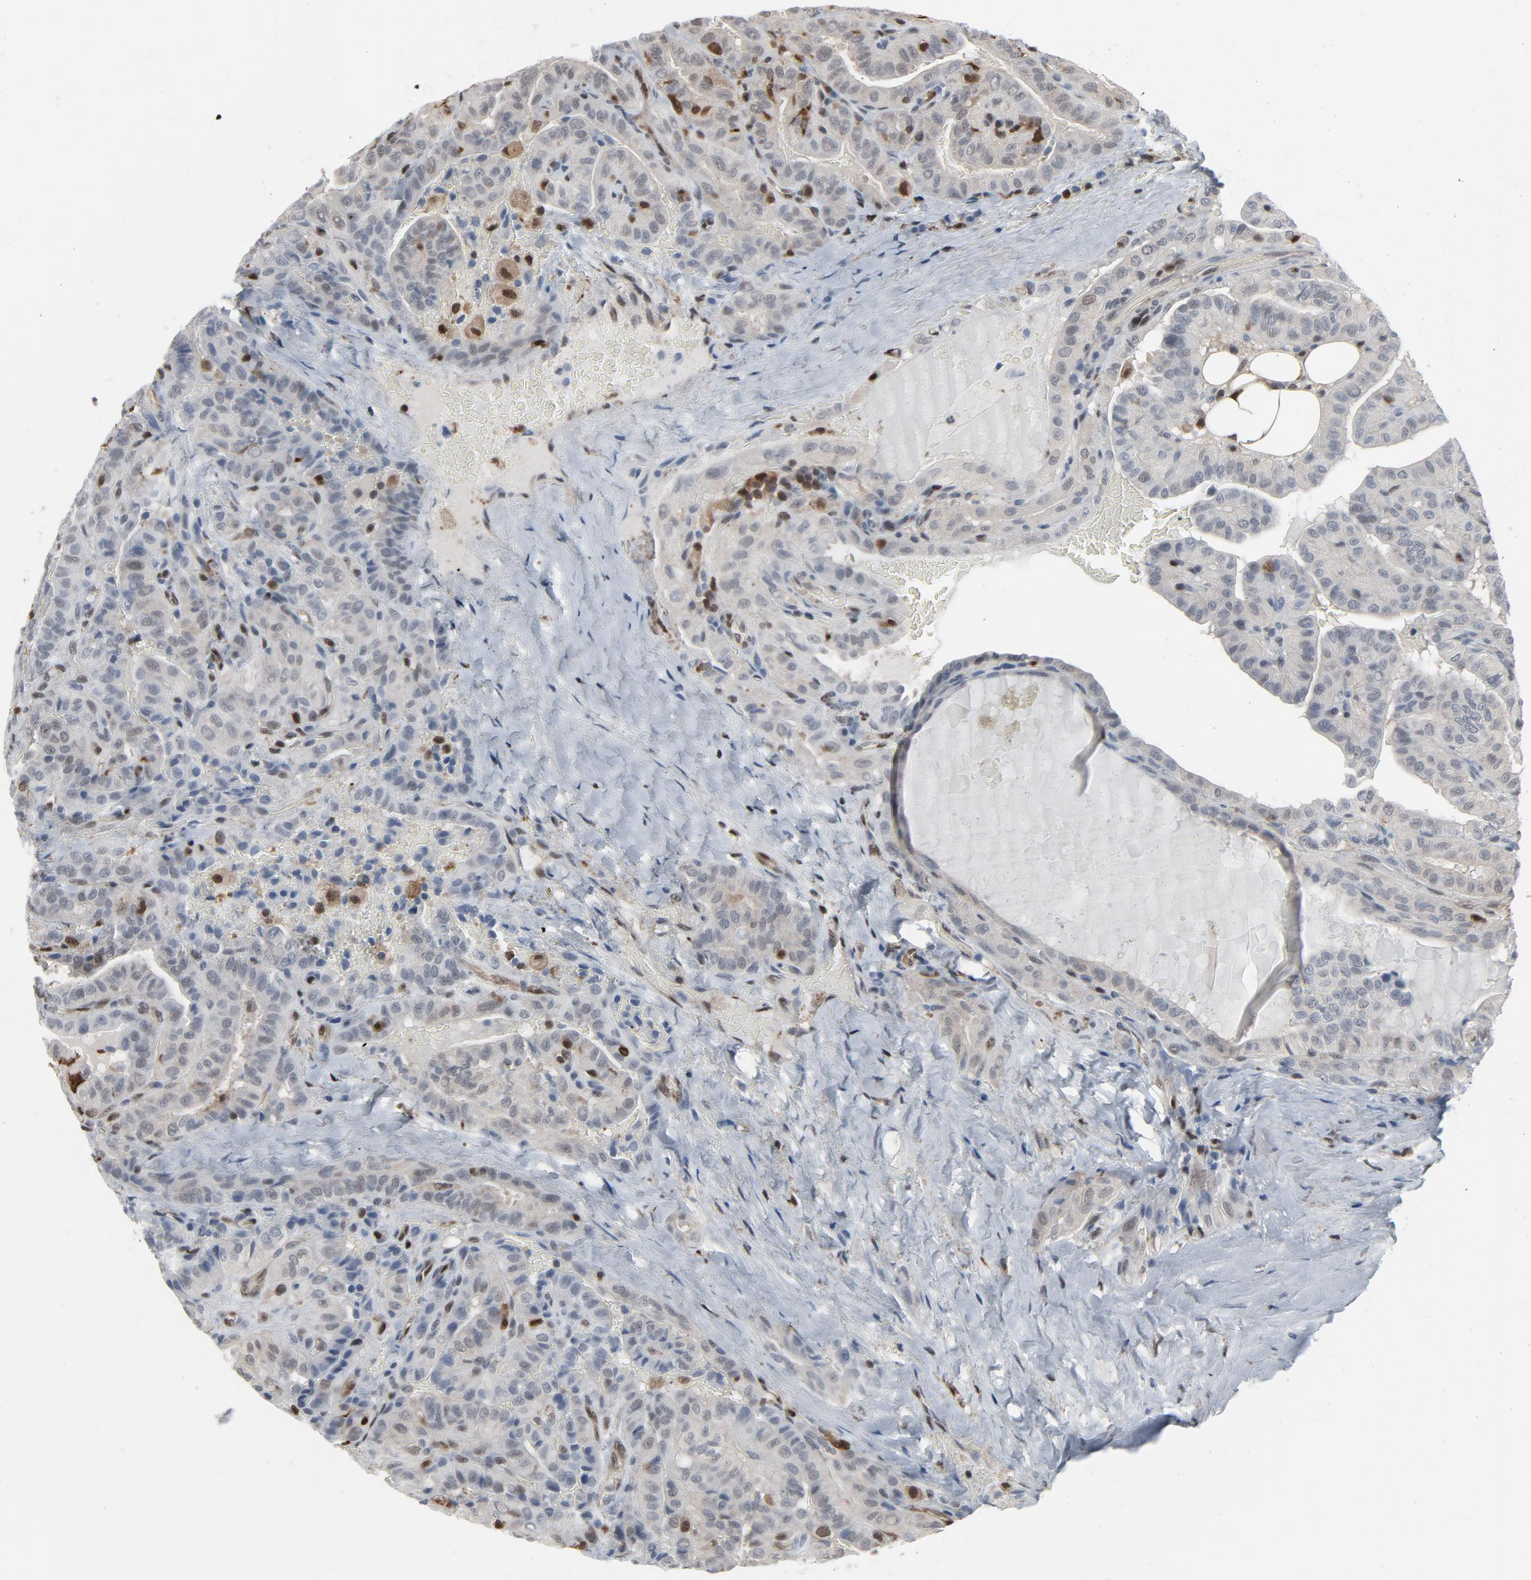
{"staining": {"intensity": "weak", "quantity": "25%-75%", "location": "cytoplasmic/membranous"}, "tissue": "thyroid cancer", "cell_type": "Tumor cells", "image_type": "cancer", "snomed": [{"axis": "morphology", "description": "Papillary adenocarcinoma, NOS"}, {"axis": "topography", "description": "Thyroid gland"}], "caption": "Tumor cells reveal weak cytoplasmic/membranous staining in approximately 25%-75% of cells in thyroid cancer (papillary adenocarcinoma). The staining was performed using DAB (3,3'-diaminobenzidine) to visualize the protein expression in brown, while the nuclei were stained in blue with hematoxylin (Magnification: 20x).", "gene": "STAT5A", "patient": {"sex": "male", "age": 77}}